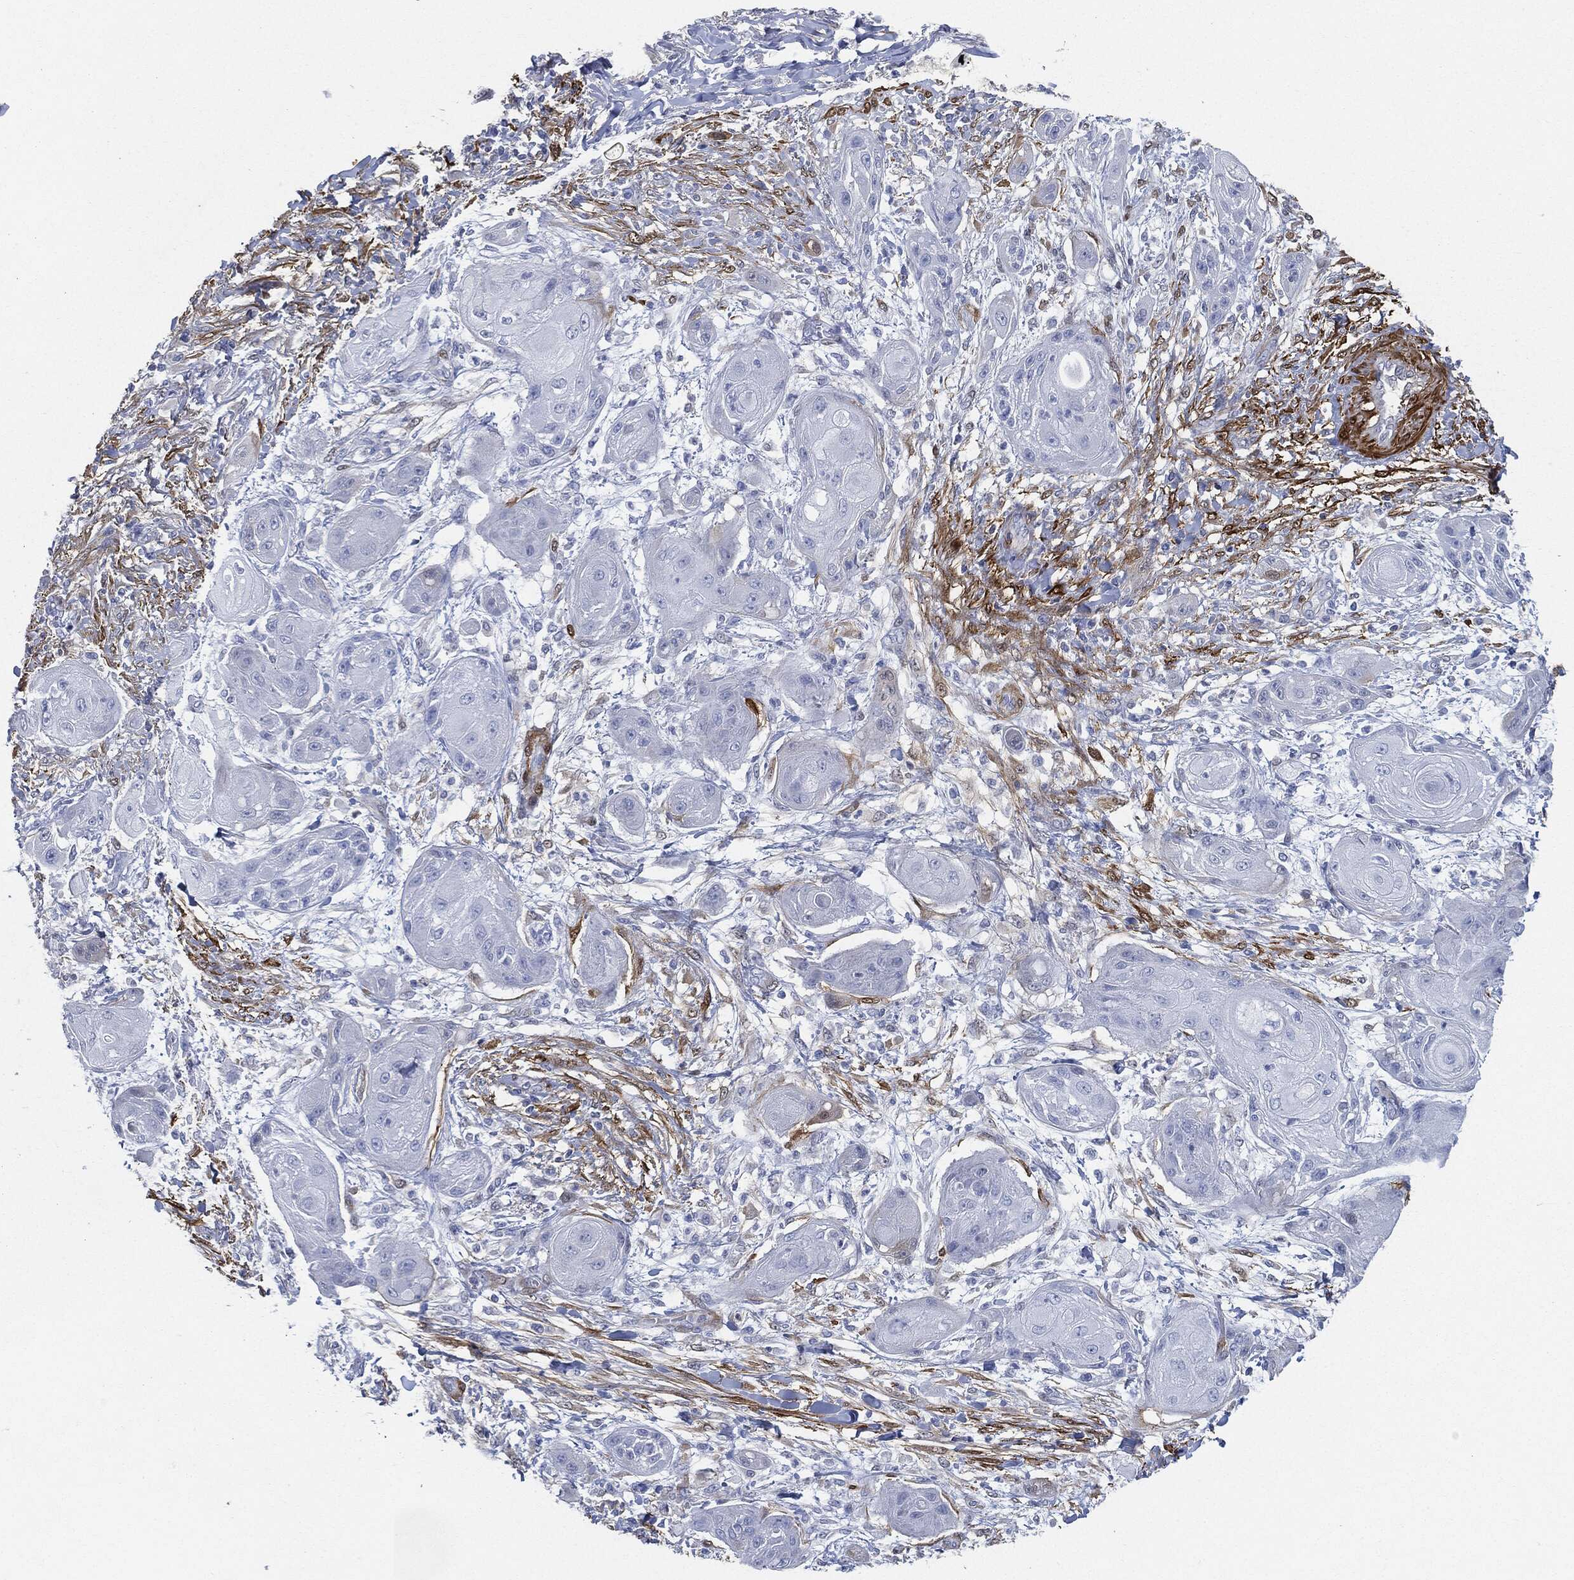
{"staining": {"intensity": "negative", "quantity": "none", "location": "none"}, "tissue": "skin cancer", "cell_type": "Tumor cells", "image_type": "cancer", "snomed": [{"axis": "morphology", "description": "Squamous cell carcinoma, NOS"}, {"axis": "topography", "description": "Skin"}], "caption": "Protein analysis of skin cancer (squamous cell carcinoma) shows no significant expression in tumor cells.", "gene": "TAGLN", "patient": {"sex": "male", "age": 62}}